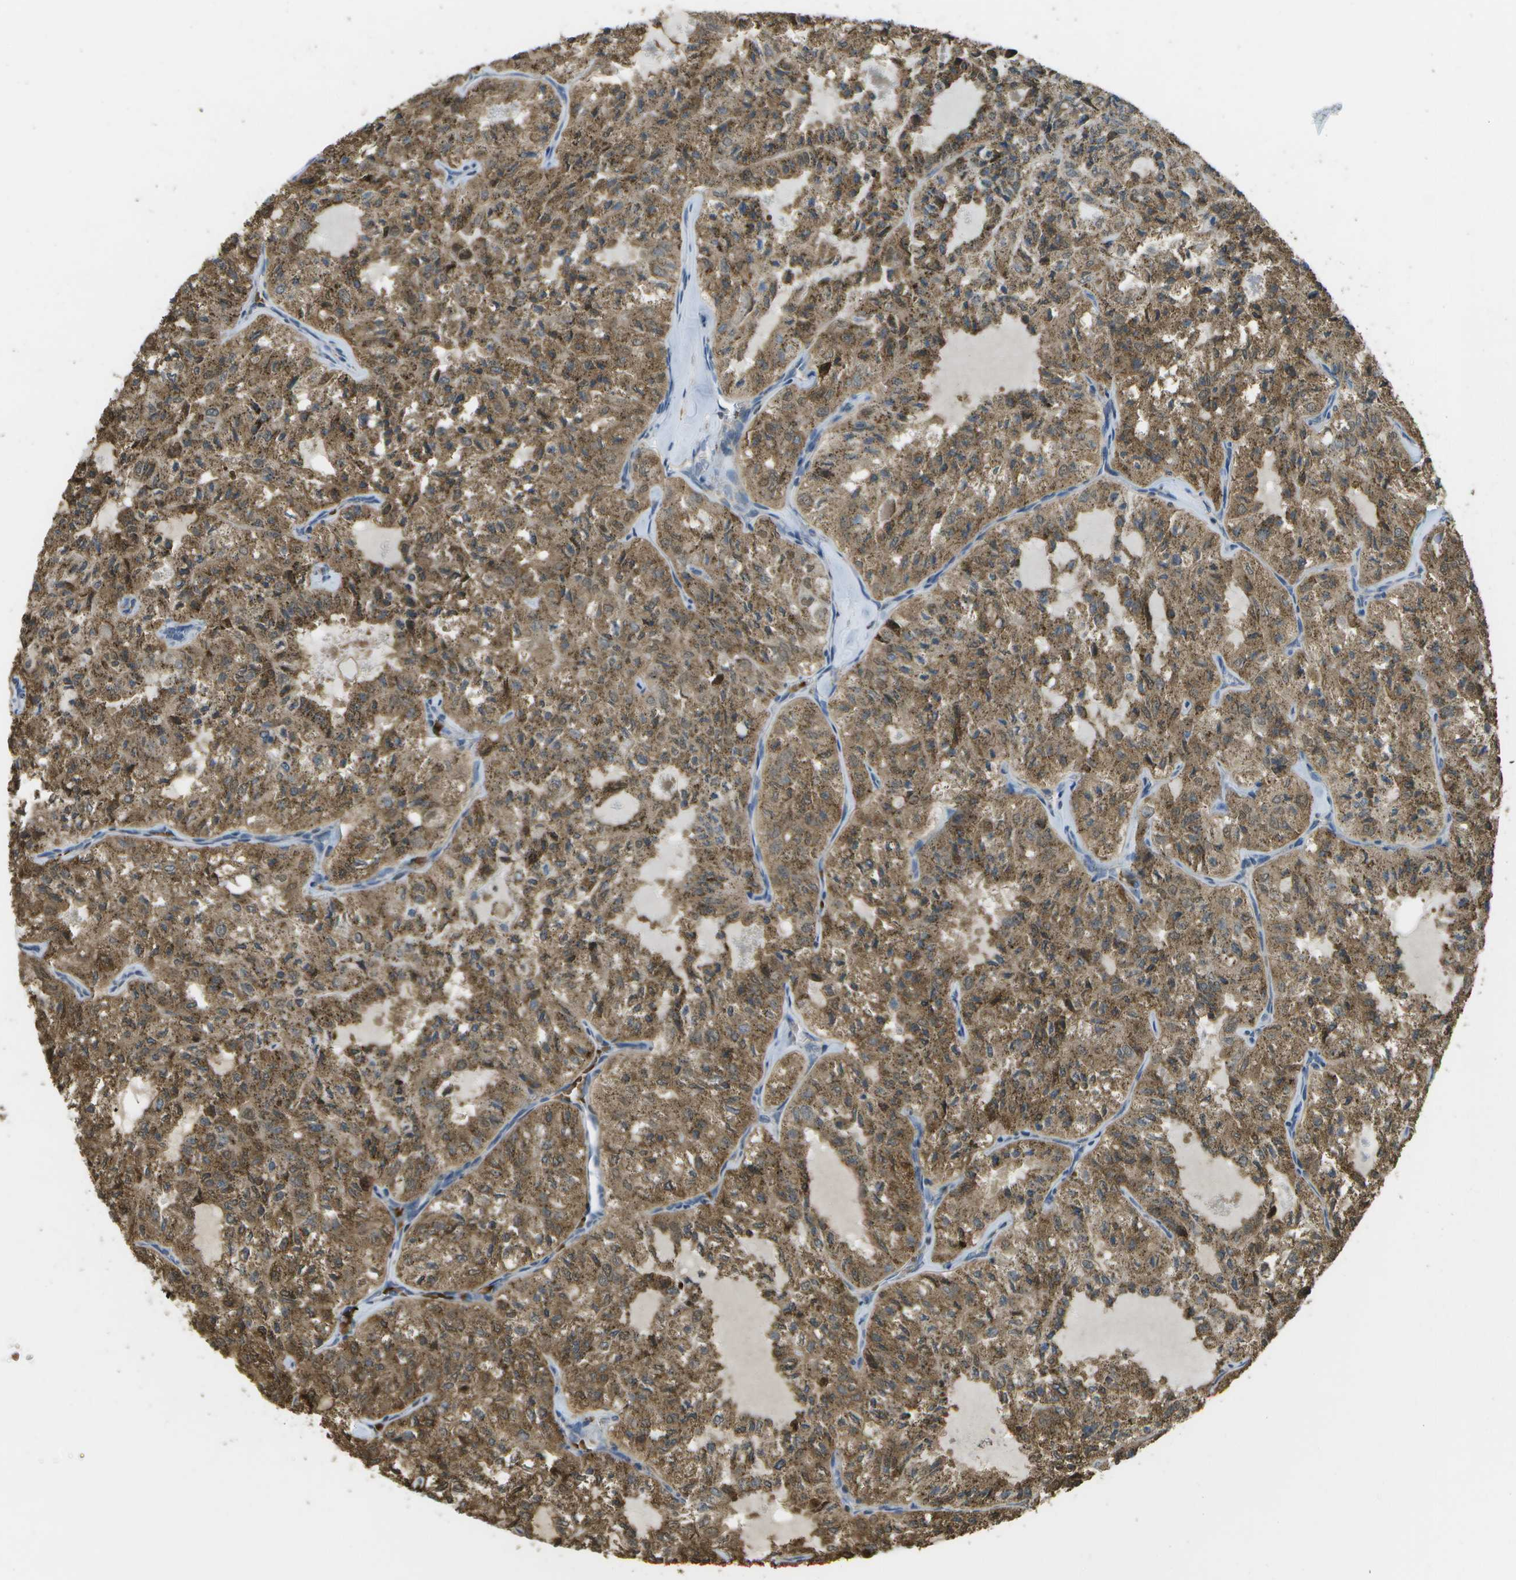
{"staining": {"intensity": "moderate", "quantity": ">75%", "location": "cytoplasmic/membranous"}, "tissue": "thyroid cancer", "cell_type": "Tumor cells", "image_type": "cancer", "snomed": [{"axis": "morphology", "description": "Follicular adenoma carcinoma, NOS"}, {"axis": "topography", "description": "Thyroid gland"}], "caption": "DAB immunohistochemical staining of human thyroid cancer exhibits moderate cytoplasmic/membranous protein expression in about >75% of tumor cells. Nuclei are stained in blue.", "gene": "CACHD1", "patient": {"sex": "male", "age": 75}}